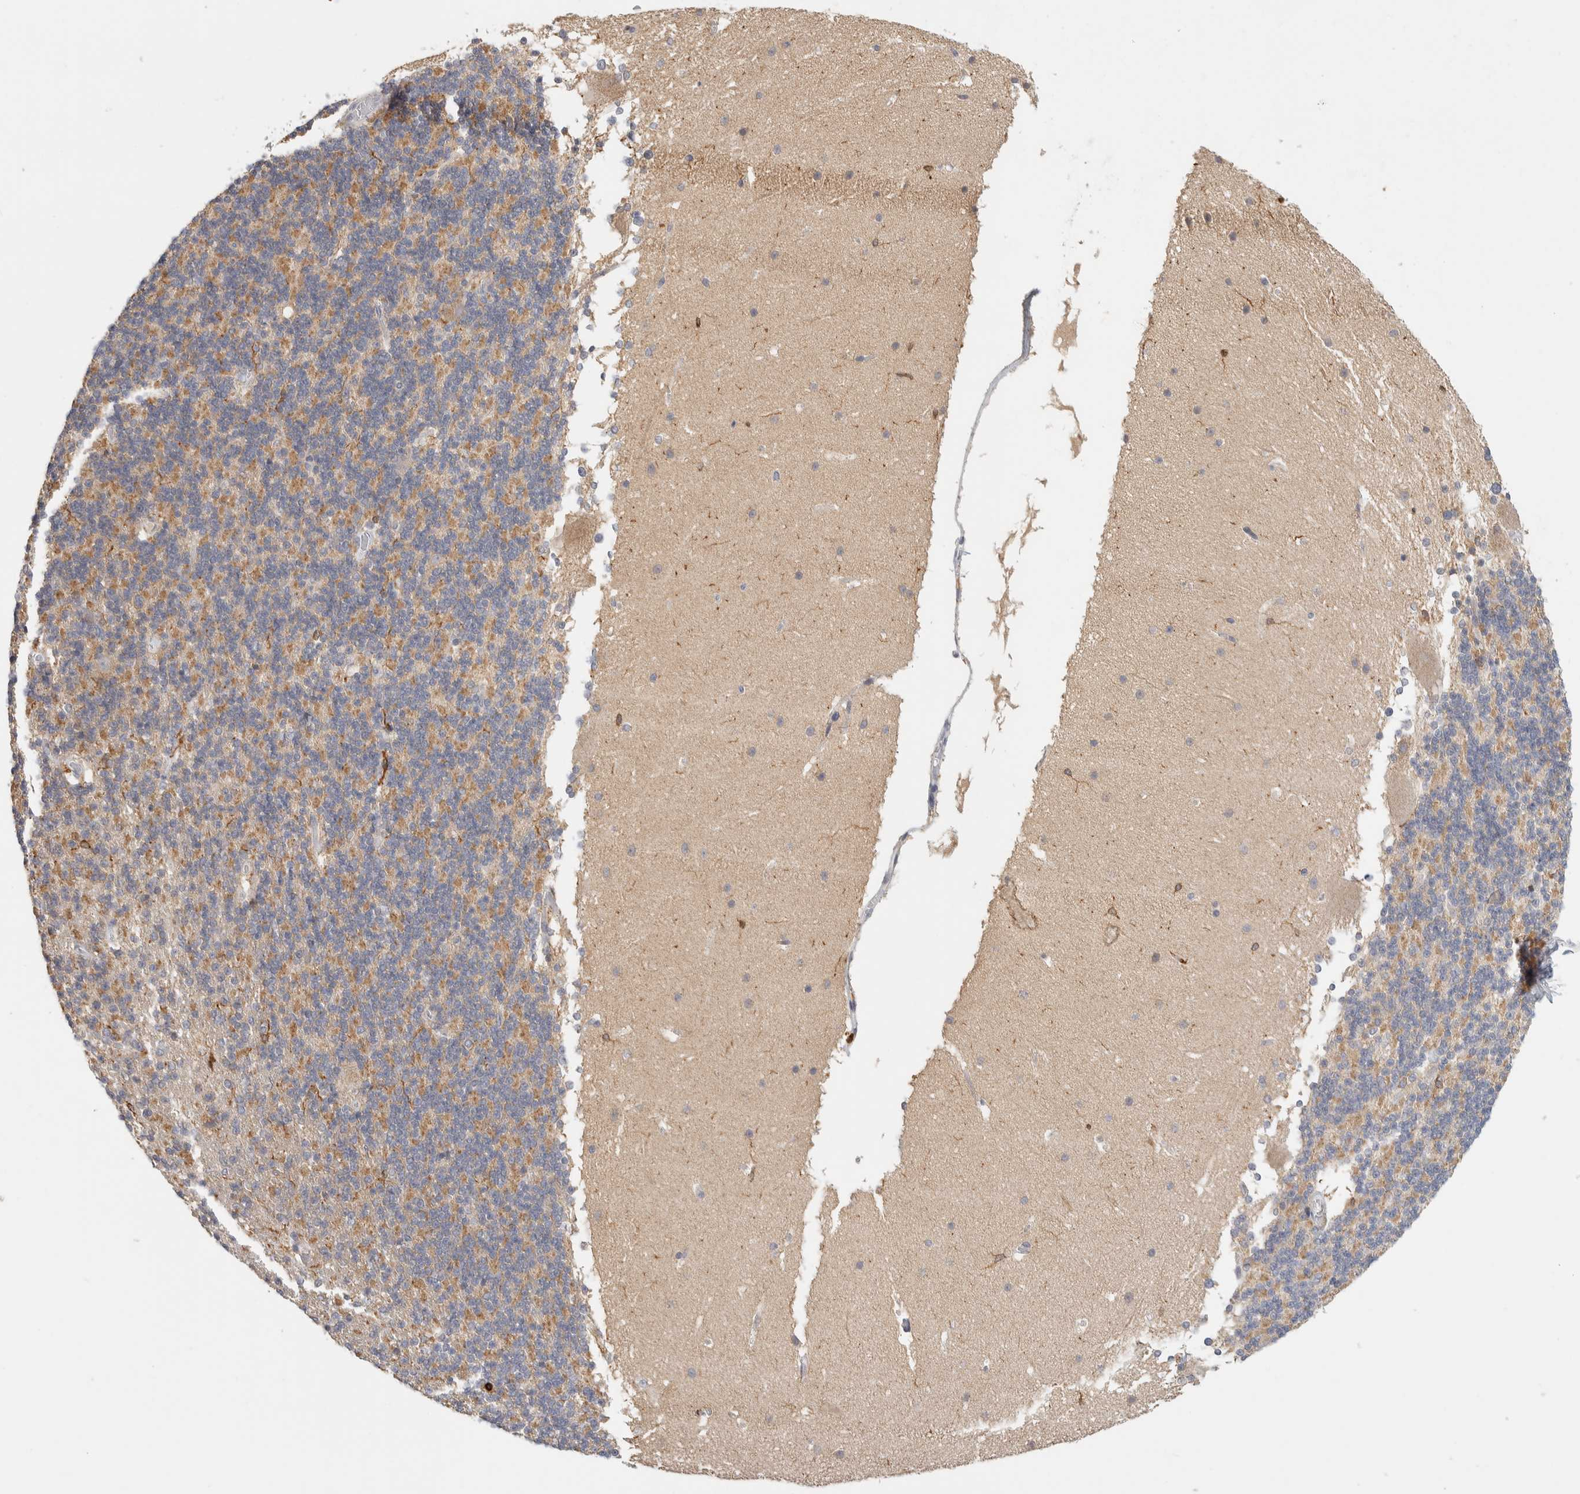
{"staining": {"intensity": "moderate", "quantity": ">75%", "location": "cytoplasmic/membranous"}, "tissue": "cerebellum", "cell_type": "Cells in granular layer", "image_type": "normal", "snomed": [{"axis": "morphology", "description": "Normal tissue, NOS"}, {"axis": "topography", "description": "Cerebellum"}], "caption": "This is a histology image of immunohistochemistry staining of benign cerebellum, which shows moderate staining in the cytoplasmic/membranous of cells in granular layer.", "gene": "RUNDC1", "patient": {"sex": "female", "age": 19}}